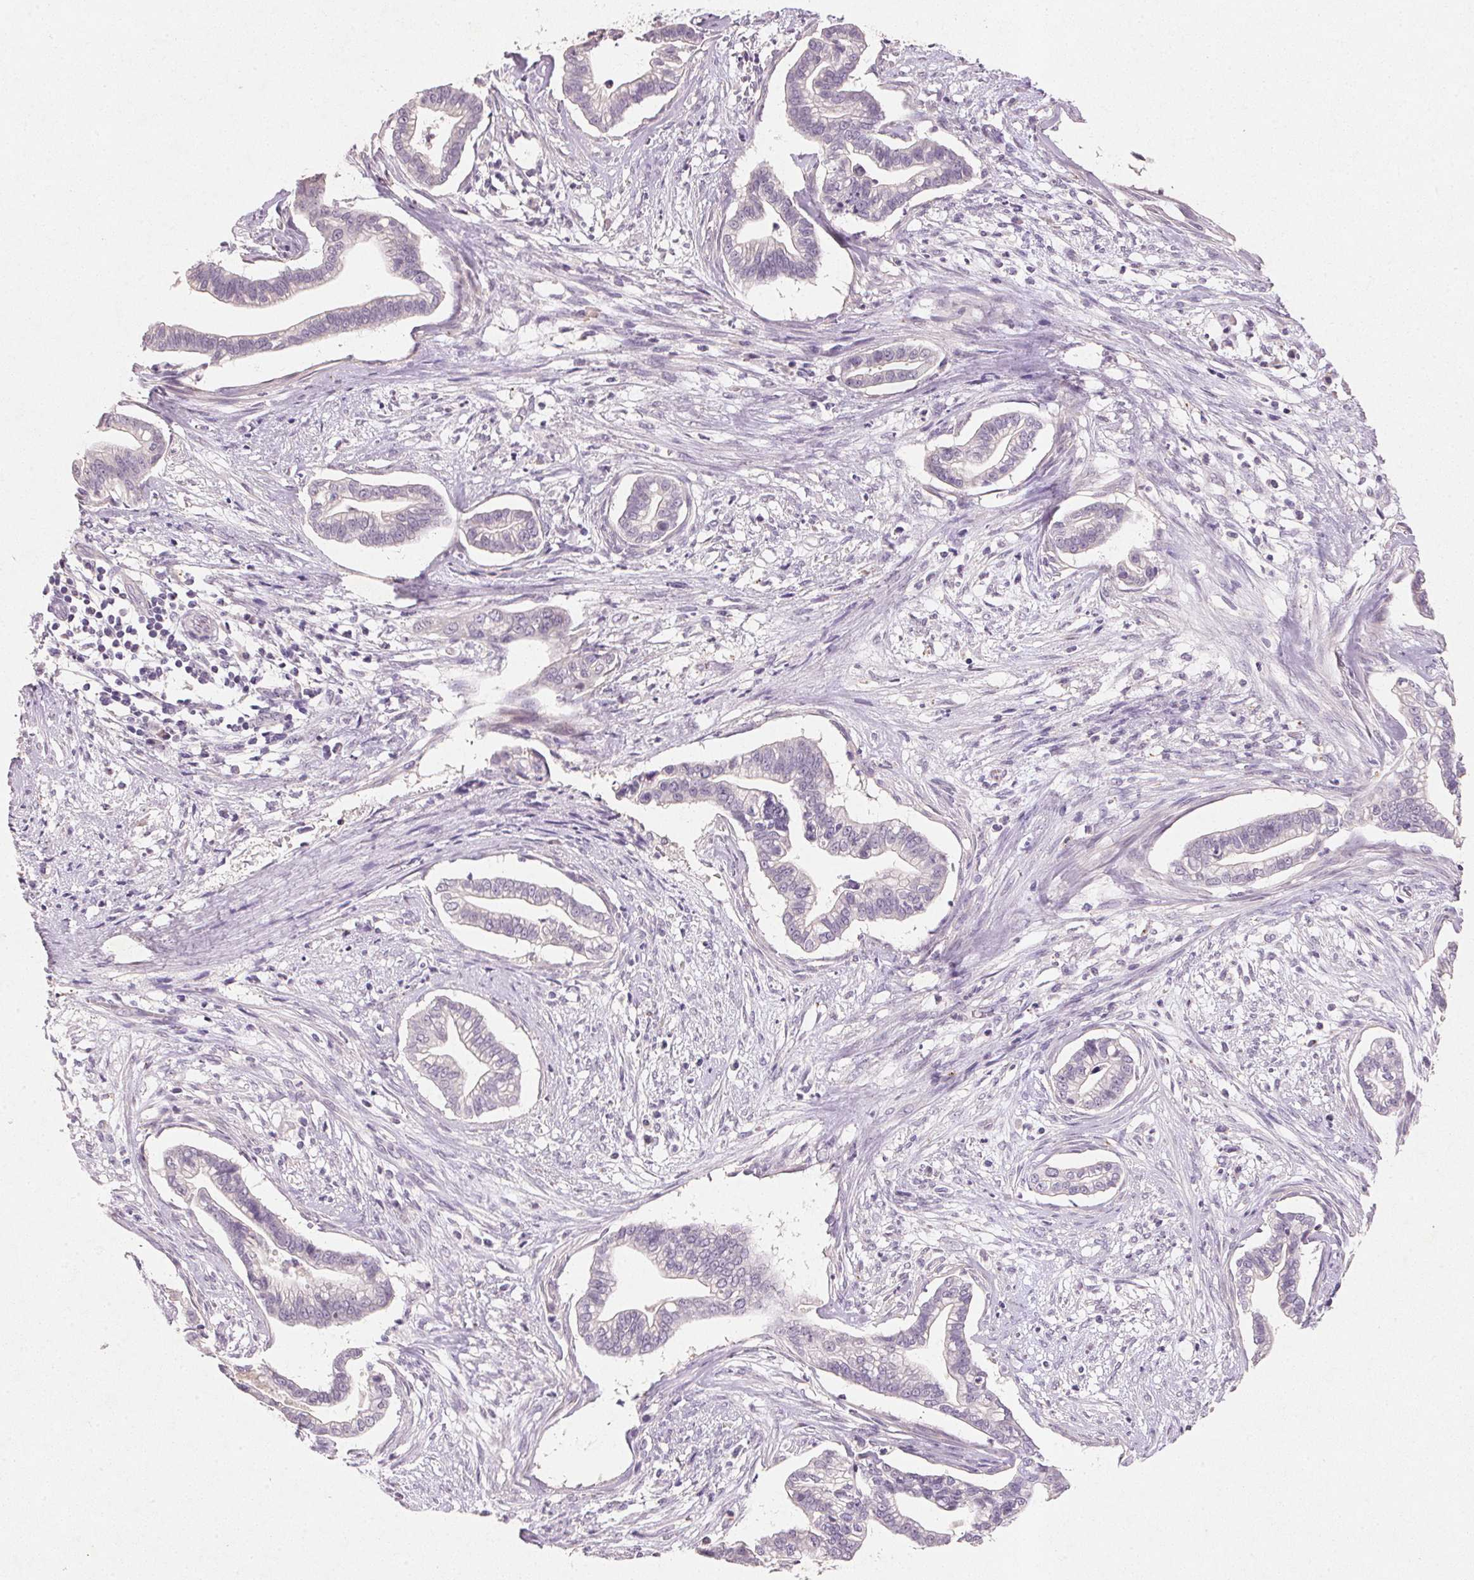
{"staining": {"intensity": "negative", "quantity": "none", "location": "none"}, "tissue": "cervical cancer", "cell_type": "Tumor cells", "image_type": "cancer", "snomed": [{"axis": "morphology", "description": "Adenocarcinoma, NOS"}, {"axis": "topography", "description": "Cervix"}], "caption": "The immunohistochemistry image has no significant positivity in tumor cells of cervical cancer tissue.", "gene": "CXCL5", "patient": {"sex": "female", "age": 62}}